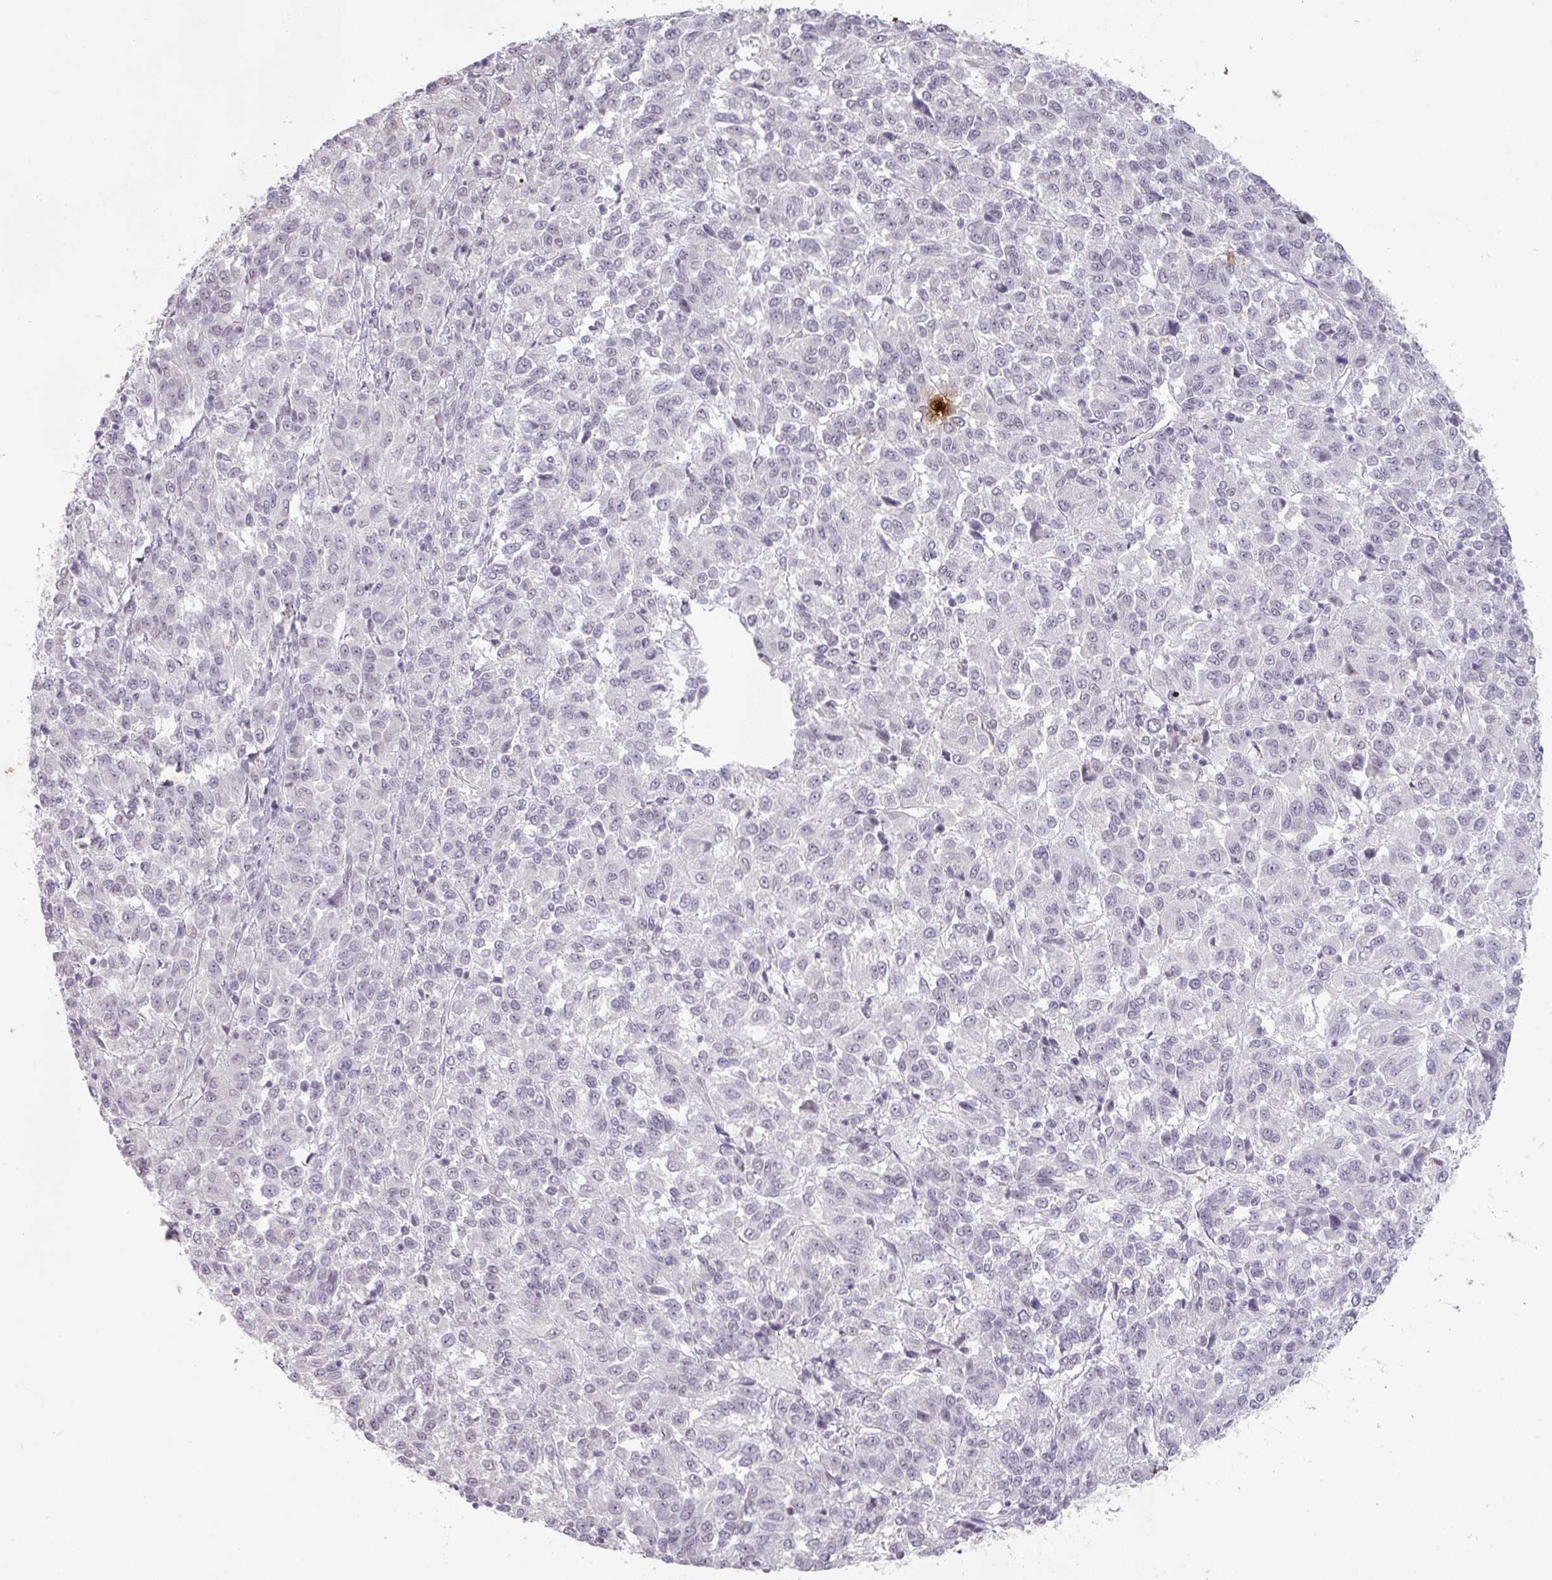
{"staining": {"intensity": "negative", "quantity": "none", "location": "none"}, "tissue": "melanoma", "cell_type": "Tumor cells", "image_type": "cancer", "snomed": [{"axis": "morphology", "description": "Malignant melanoma, Metastatic site"}, {"axis": "topography", "description": "Lung"}], "caption": "Photomicrograph shows no significant protein expression in tumor cells of melanoma.", "gene": "SPRR1A", "patient": {"sex": "male", "age": 64}}